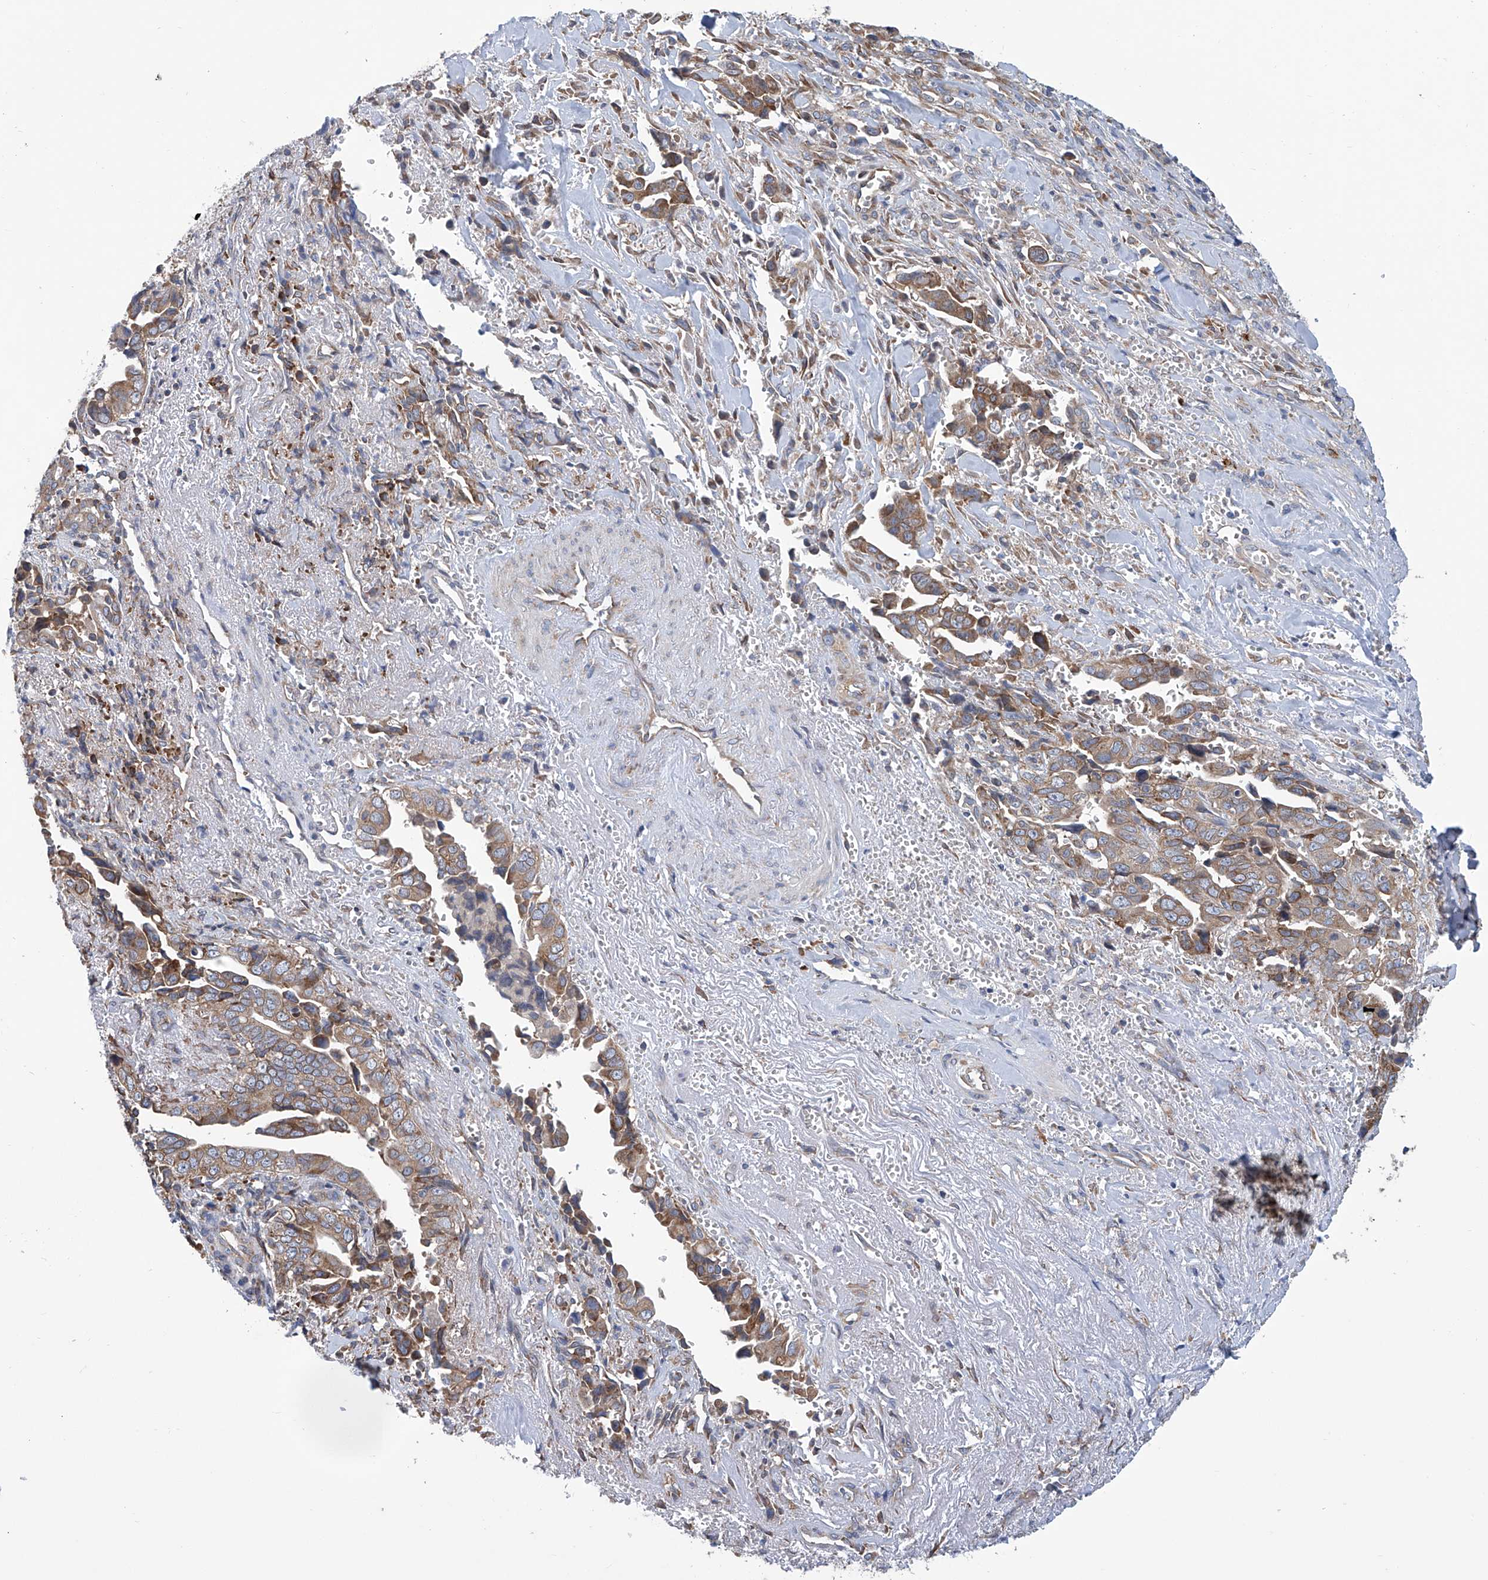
{"staining": {"intensity": "moderate", "quantity": ">75%", "location": "cytoplasmic/membranous"}, "tissue": "liver cancer", "cell_type": "Tumor cells", "image_type": "cancer", "snomed": [{"axis": "morphology", "description": "Cholangiocarcinoma"}, {"axis": "topography", "description": "Liver"}], "caption": "Protein staining of cholangiocarcinoma (liver) tissue reveals moderate cytoplasmic/membranous positivity in about >75% of tumor cells. (brown staining indicates protein expression, while blue staining denotes nuclei).", "gene": "SENP2", "patient": {"sex": "female", "age": 79}}